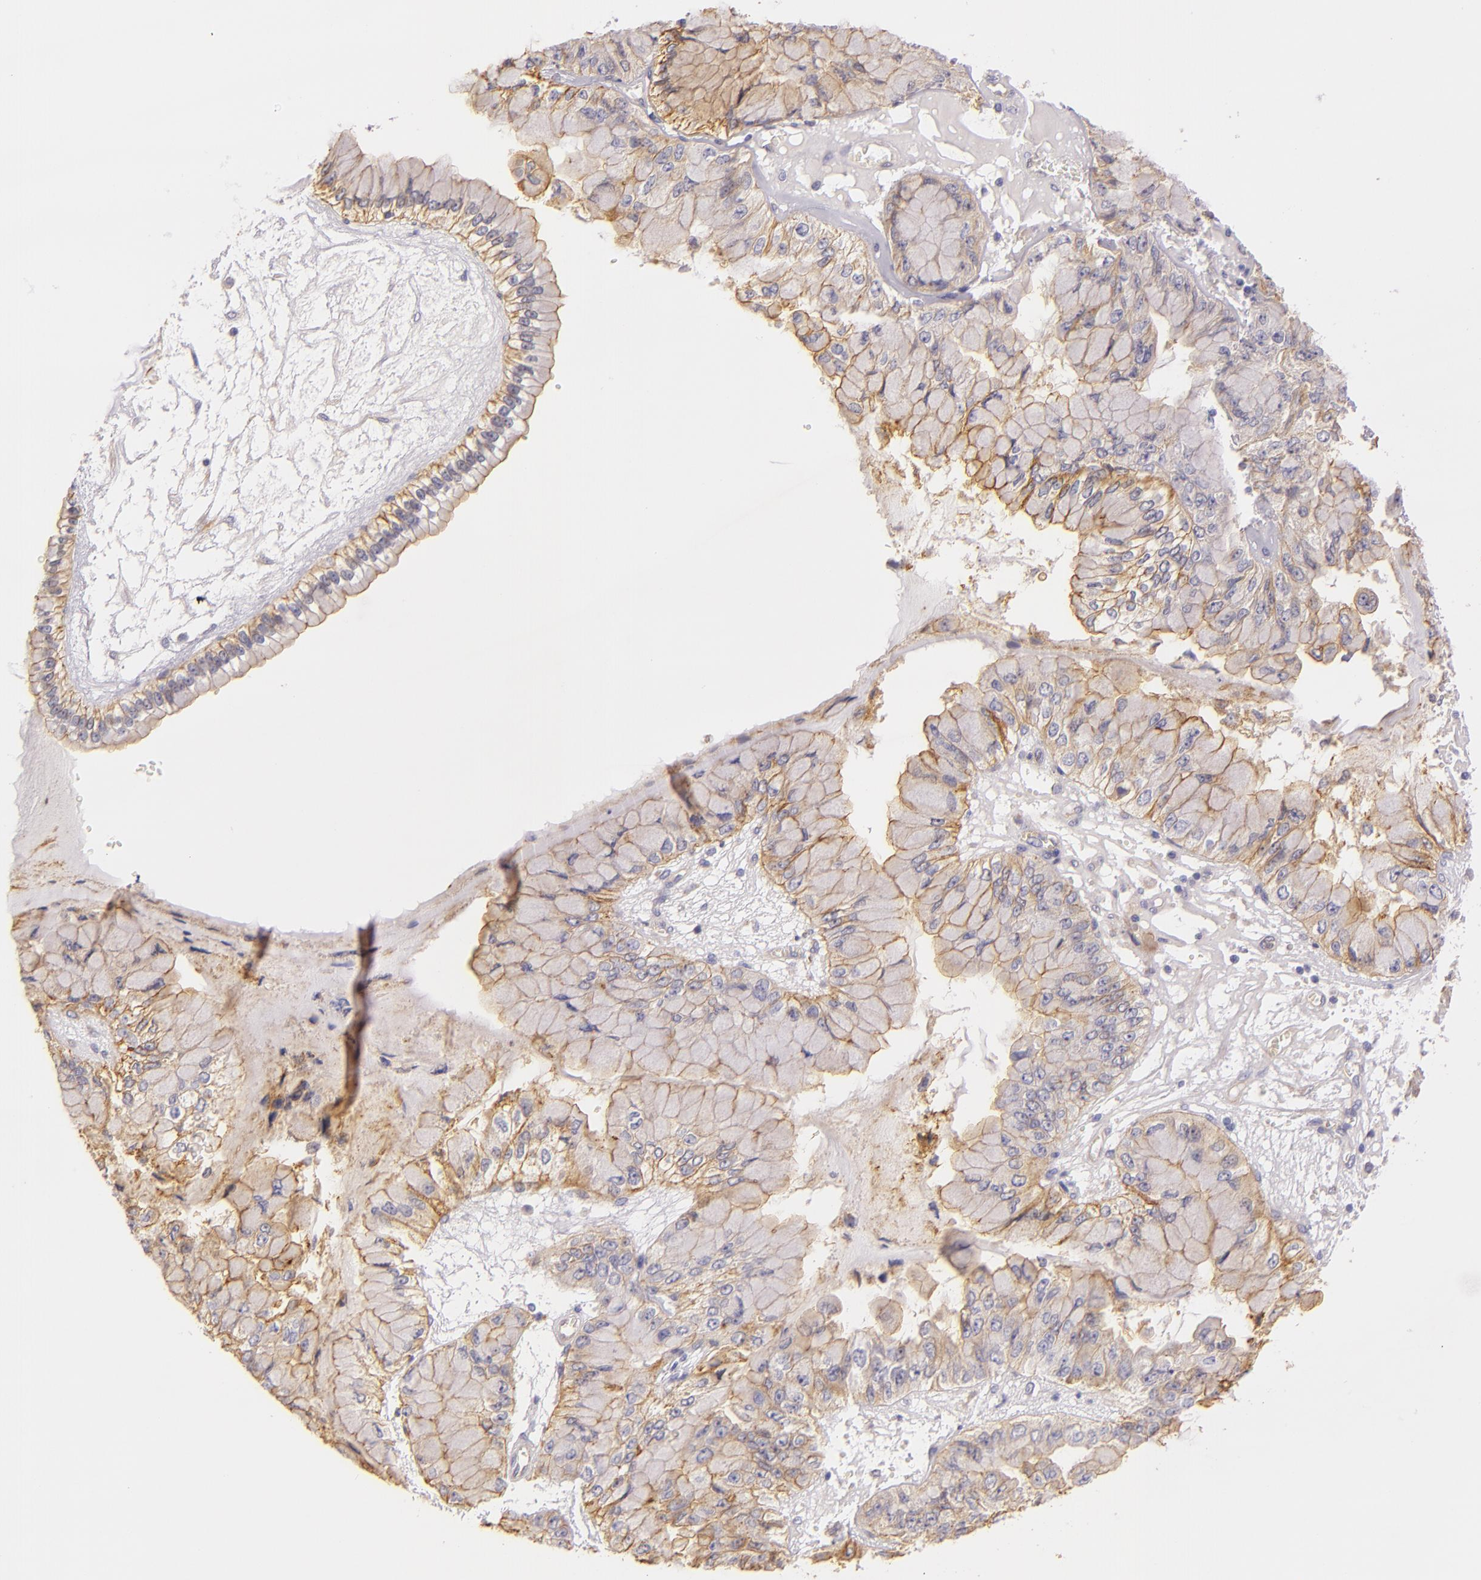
{"staining": {"intensity": "weak", "quantity": "25%-75%", "location": "cytoplasmic/membranous"}, "tissue": "liver cancer", "cell_type": "Tumor cells", "image_type": "cancer", "snomed": [{"axis": "morphology", "description": "Cholangiocarcinoma"}, {"axis": "topography", "description": "Liver"}], "caption": "Protein positivity by immunohistochemistry (IHC) shows weak cytoplasmic/membranous staining in approximately 25%-75% of tumor cells in liver cancer (cholangiocarcinoma). (Stains: DAB (3,3'-diaminobenzidine) in brown, nuclei in blue, Microscopy: brightfield microscopy at high magnification).", "gene": "CTSF", "patient": {"sex": "female", "age": 79}}